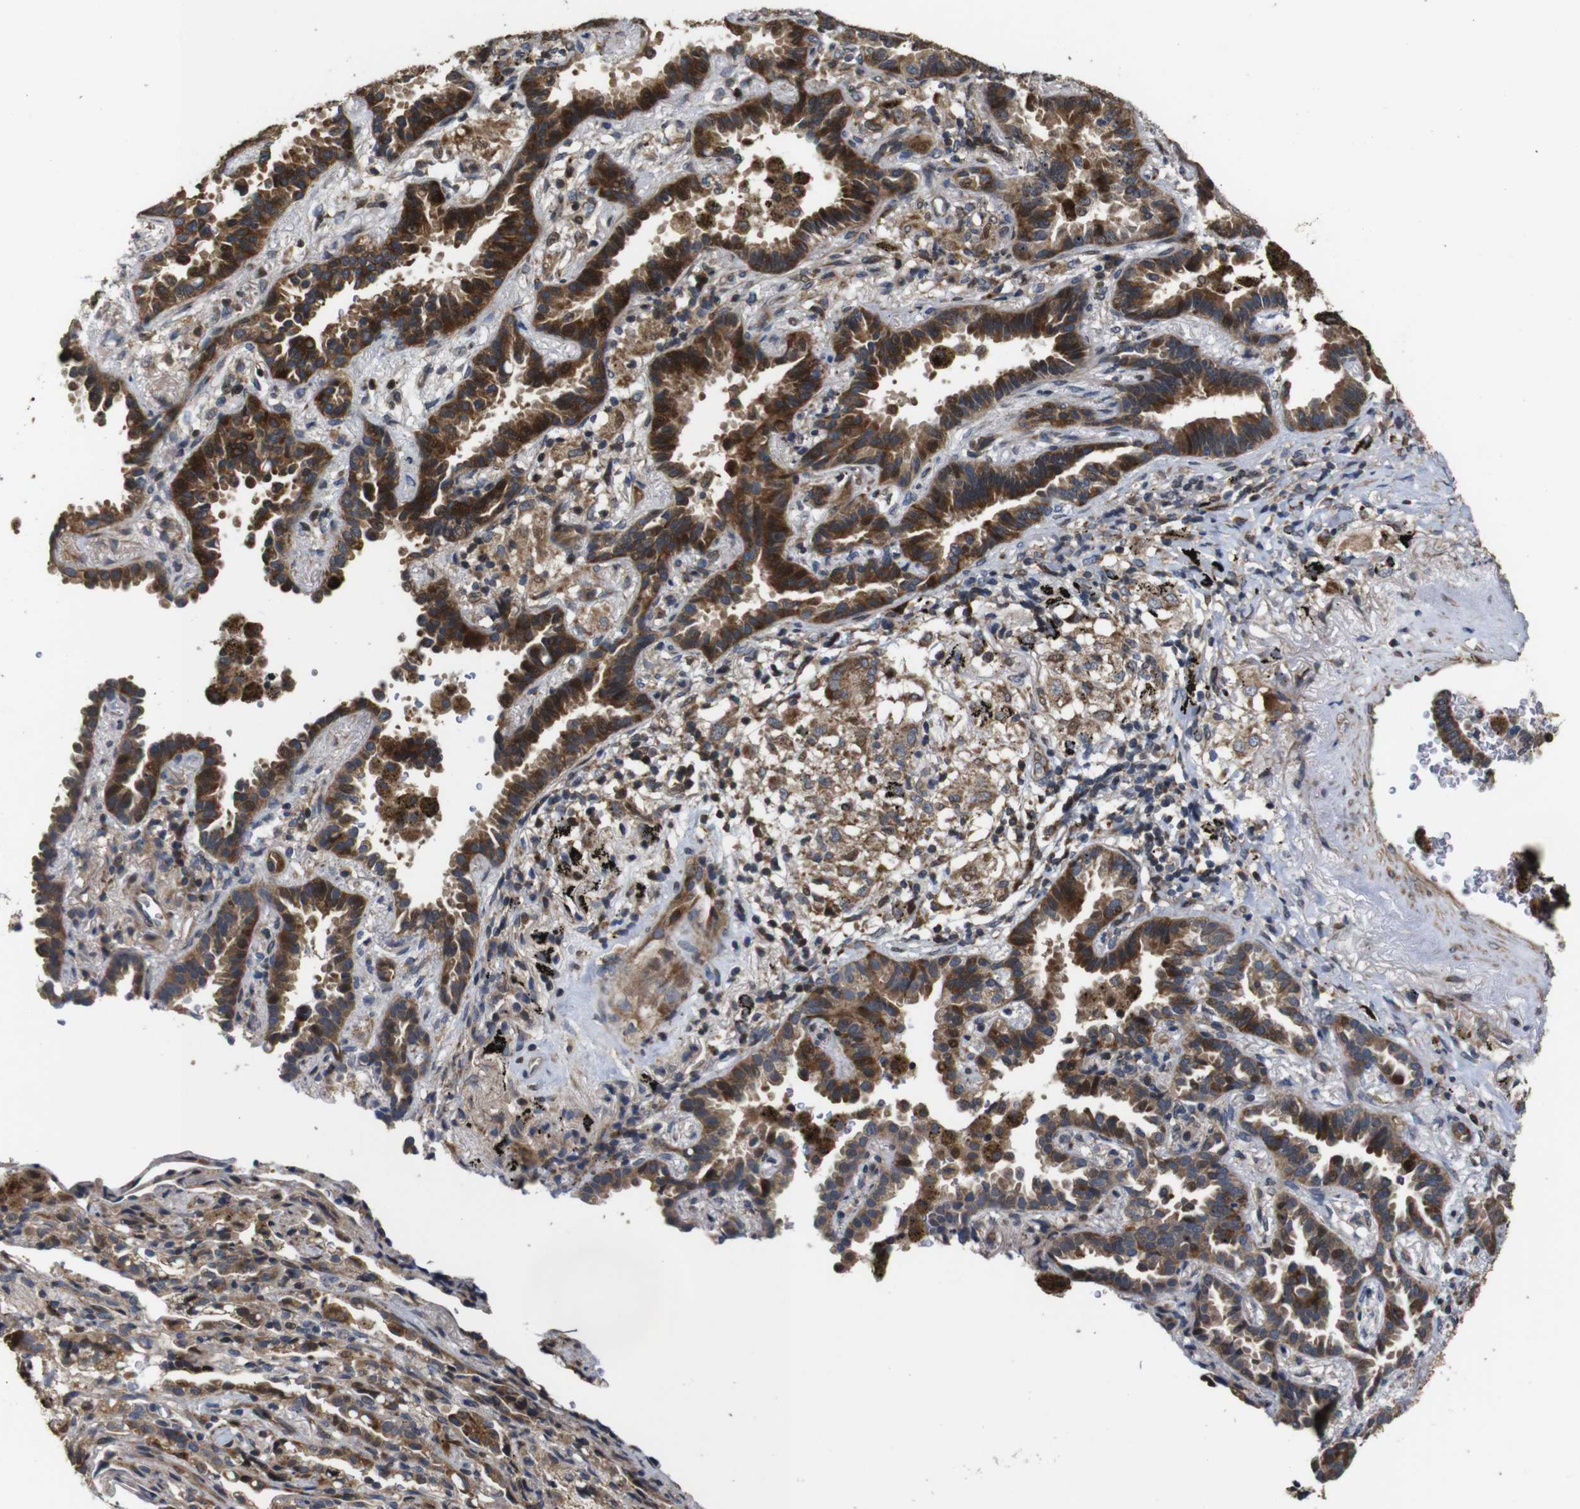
{"staining": {"intensity": "moderate", "quantity": ">75%", "location": "cytoplasmic/membranous"}, "tissue": "lung cancer", "cell_type": "Tumor cells", "image_type": "cancer", "snomed": [{"axis": "morphology", "description": "Normal tissue, NOS"}, {"axis": "morphology", "description": "Adenocarcinoma, NOS"}, {"axis": "topography", "description": "Lung"}], "caption": "A histopathology image showing moderate cytoplasmic/membranous positivity in approximately >75% of tumor cells in adenocarcinoma (lung), as visualized by brown immunohistochemical staining.", "gene": "SNN", "patient": {"sex": "male", "age": 59}}